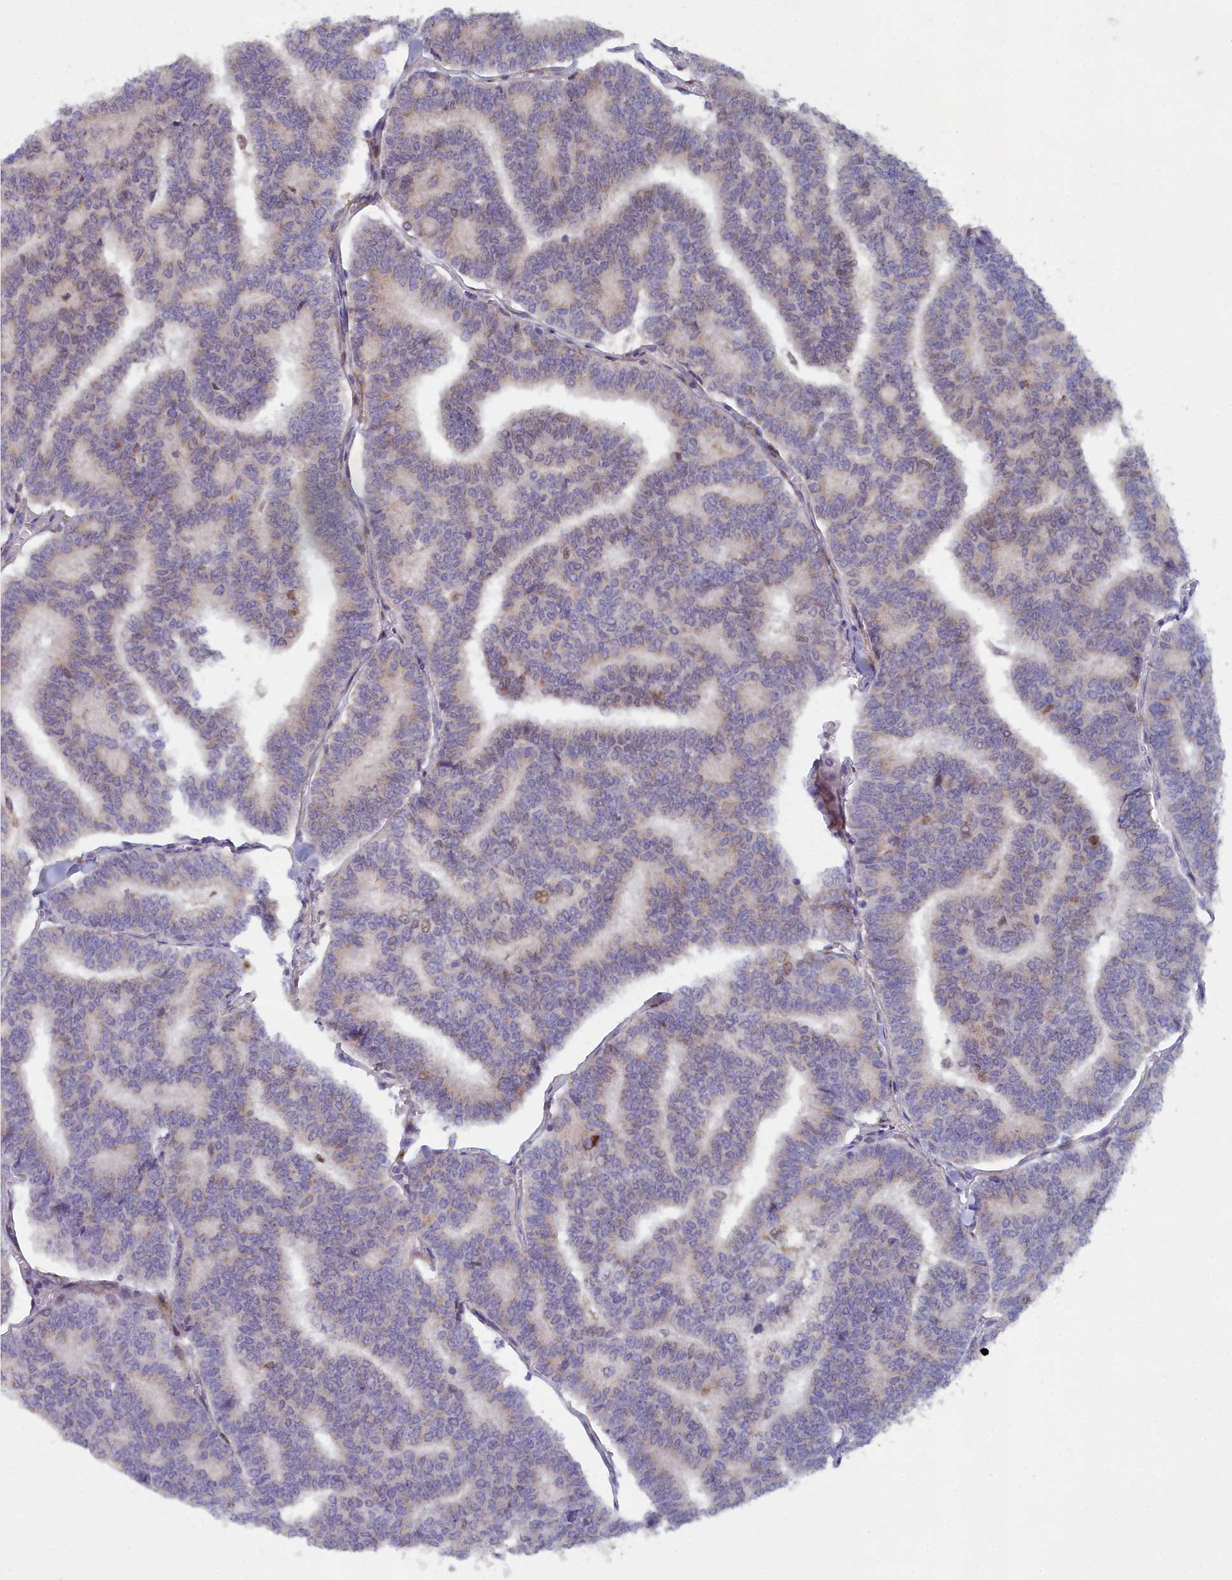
{"staining": {"intensity": "moderate", "quantity": "<25%", "location": "nuclear"}, "tissue": "thyroid cancer", "cell_type": "Tumor cells", "image_type": "cancer", "snomed": [{"axis": "morphology", "description": "Papillary adenocarcinoma, NOS"}, {"axis": "topography", "description": "Thyroid gland"}], "caption": "Immunohistochemical staining of thyroid cancer shows low levels of moderate nuclear protein expression in about <25% of tumor cells.", "gene": "B9D2", "patient": {"sex": "female", "age": 35}}